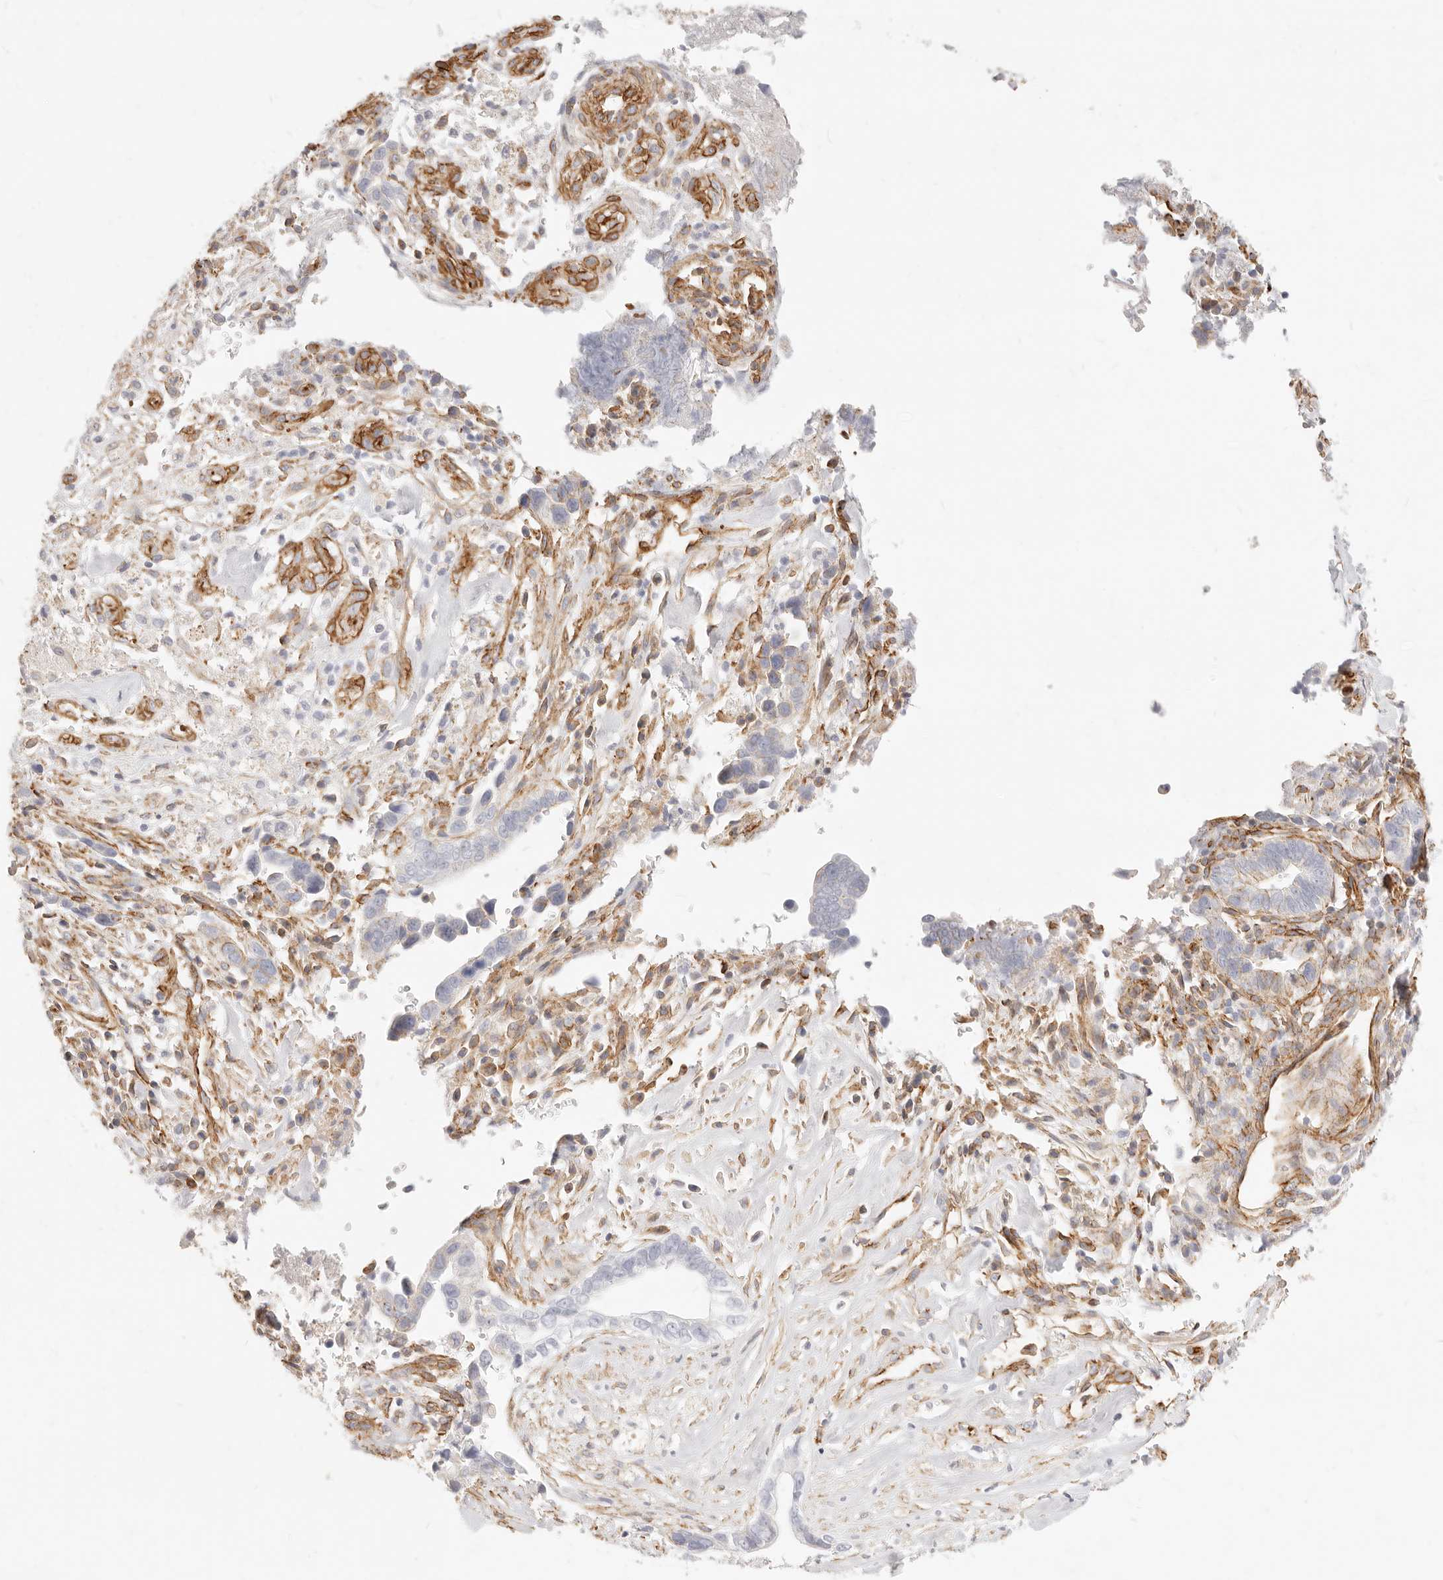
{"staining": {"intensity": "negative", "quantity": "none", "location": "none"}, "tissue": "liver cancer", "cell_type": "Tumor cells", "image_type": "cancer", "snomed": [{"axis": "morphology", "description": "Cholangiocarcinoma"}, {"axis": "topography", "description": "Liver"}], "caption": "IHC of human cholangiocarcinoma (liver) displays no positivity in tumor cells.", "gene": "NUS1", "patient": {"sex": "female", "age": 79}}